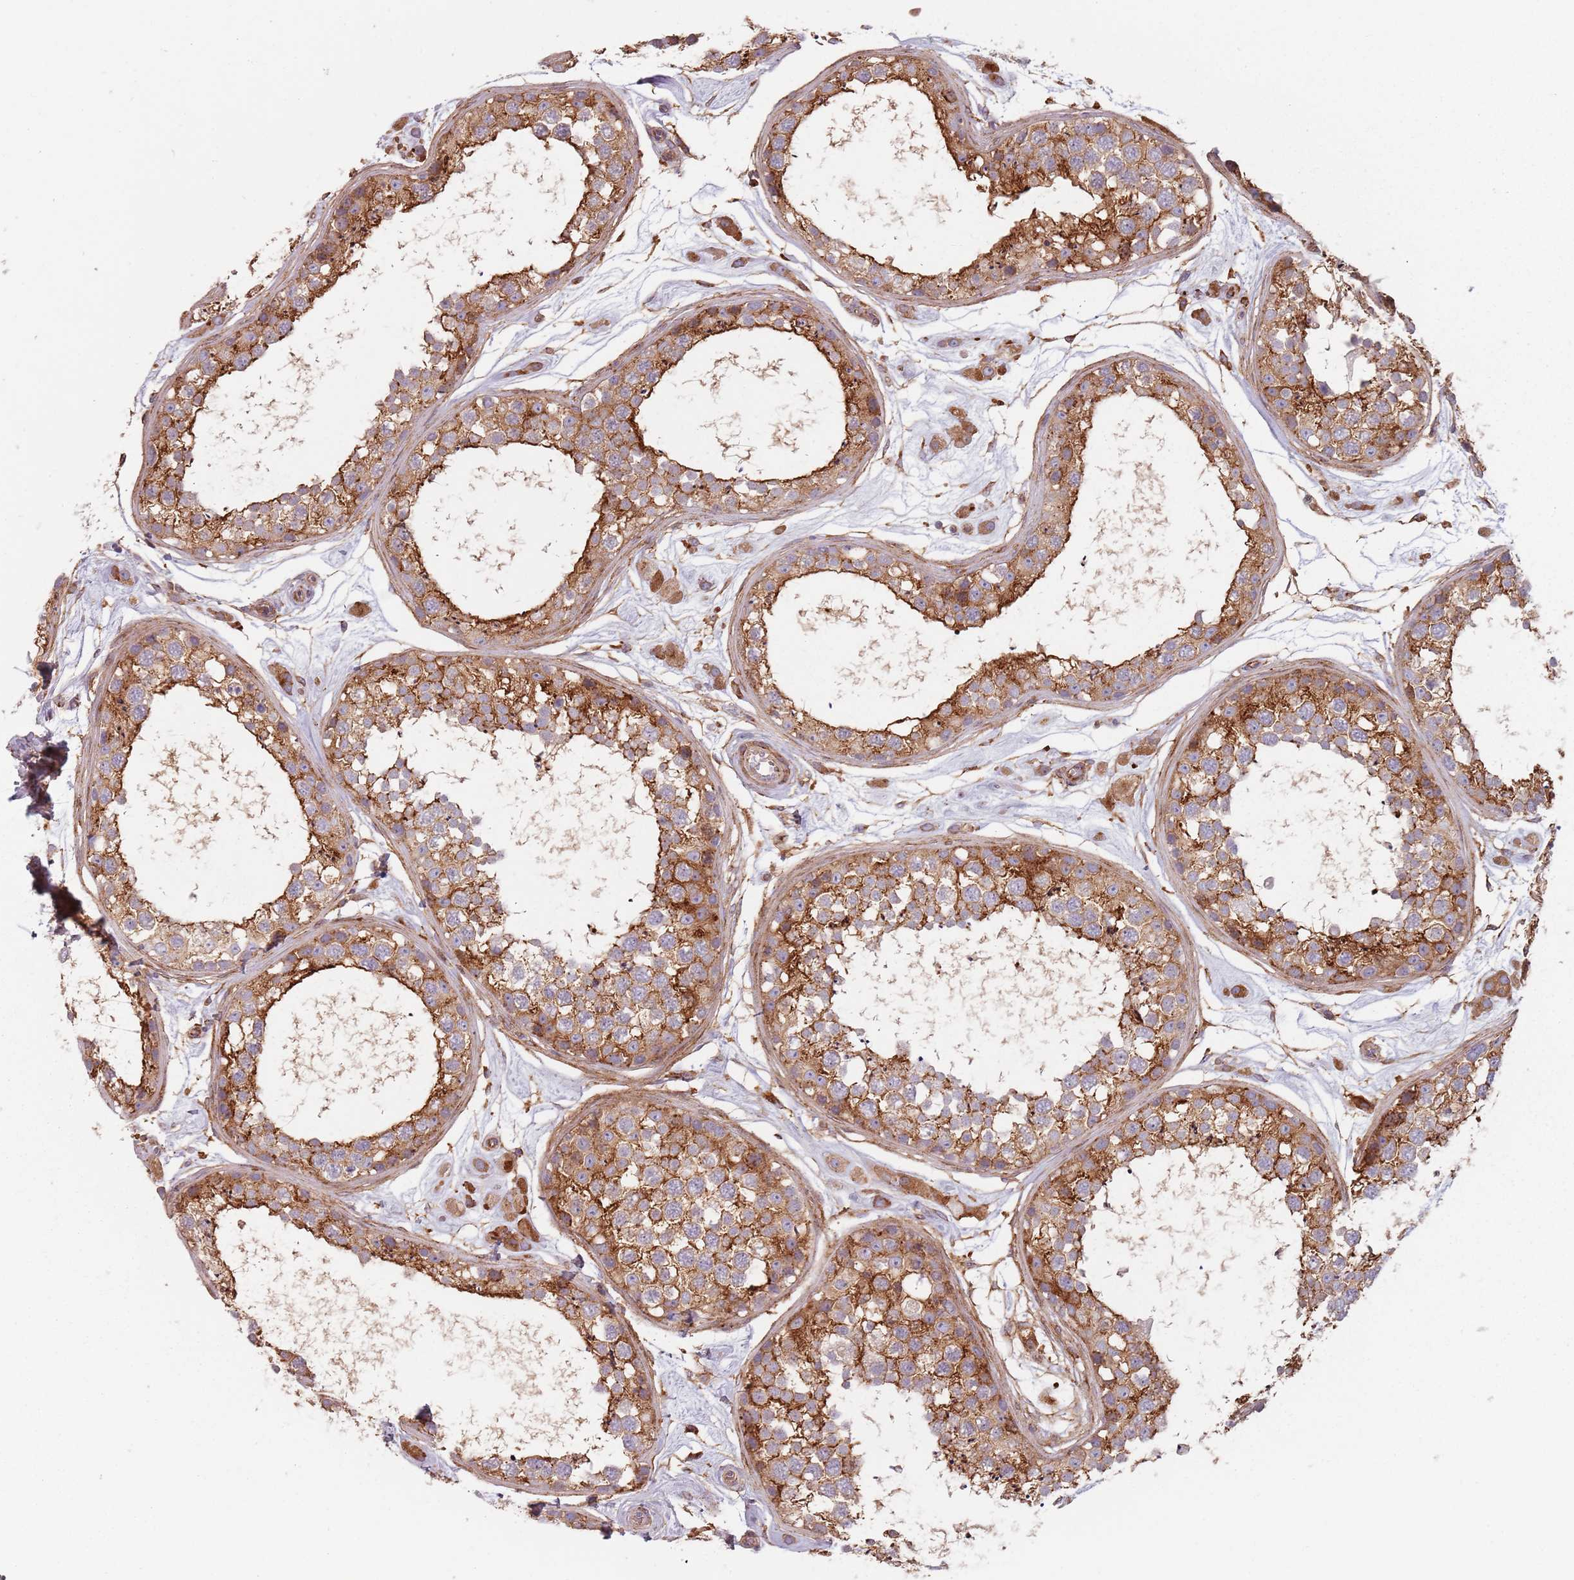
{"staining": {"intensity": "moderate", "quantity": ">75%", "location": "cytoplasmic/membranous"}, "tissue": "testis", "cell_type": "Cells in seminiferous ducts", "image_type": "normal", "snomed": [{"axis": "morphology", "description": "Normal tissue, NOS"}, {"axis": "topography", "description": "Testis"}], "caption": "The histopathology image shows immunohistochemical staining of normal testis. There is moderate cytoplasmic/membranous expression is seen in approximately >75% of cells in seminiferous ducts.", "gene": "TPD52L2", "patient": {"sex": "male", "age": 25}}